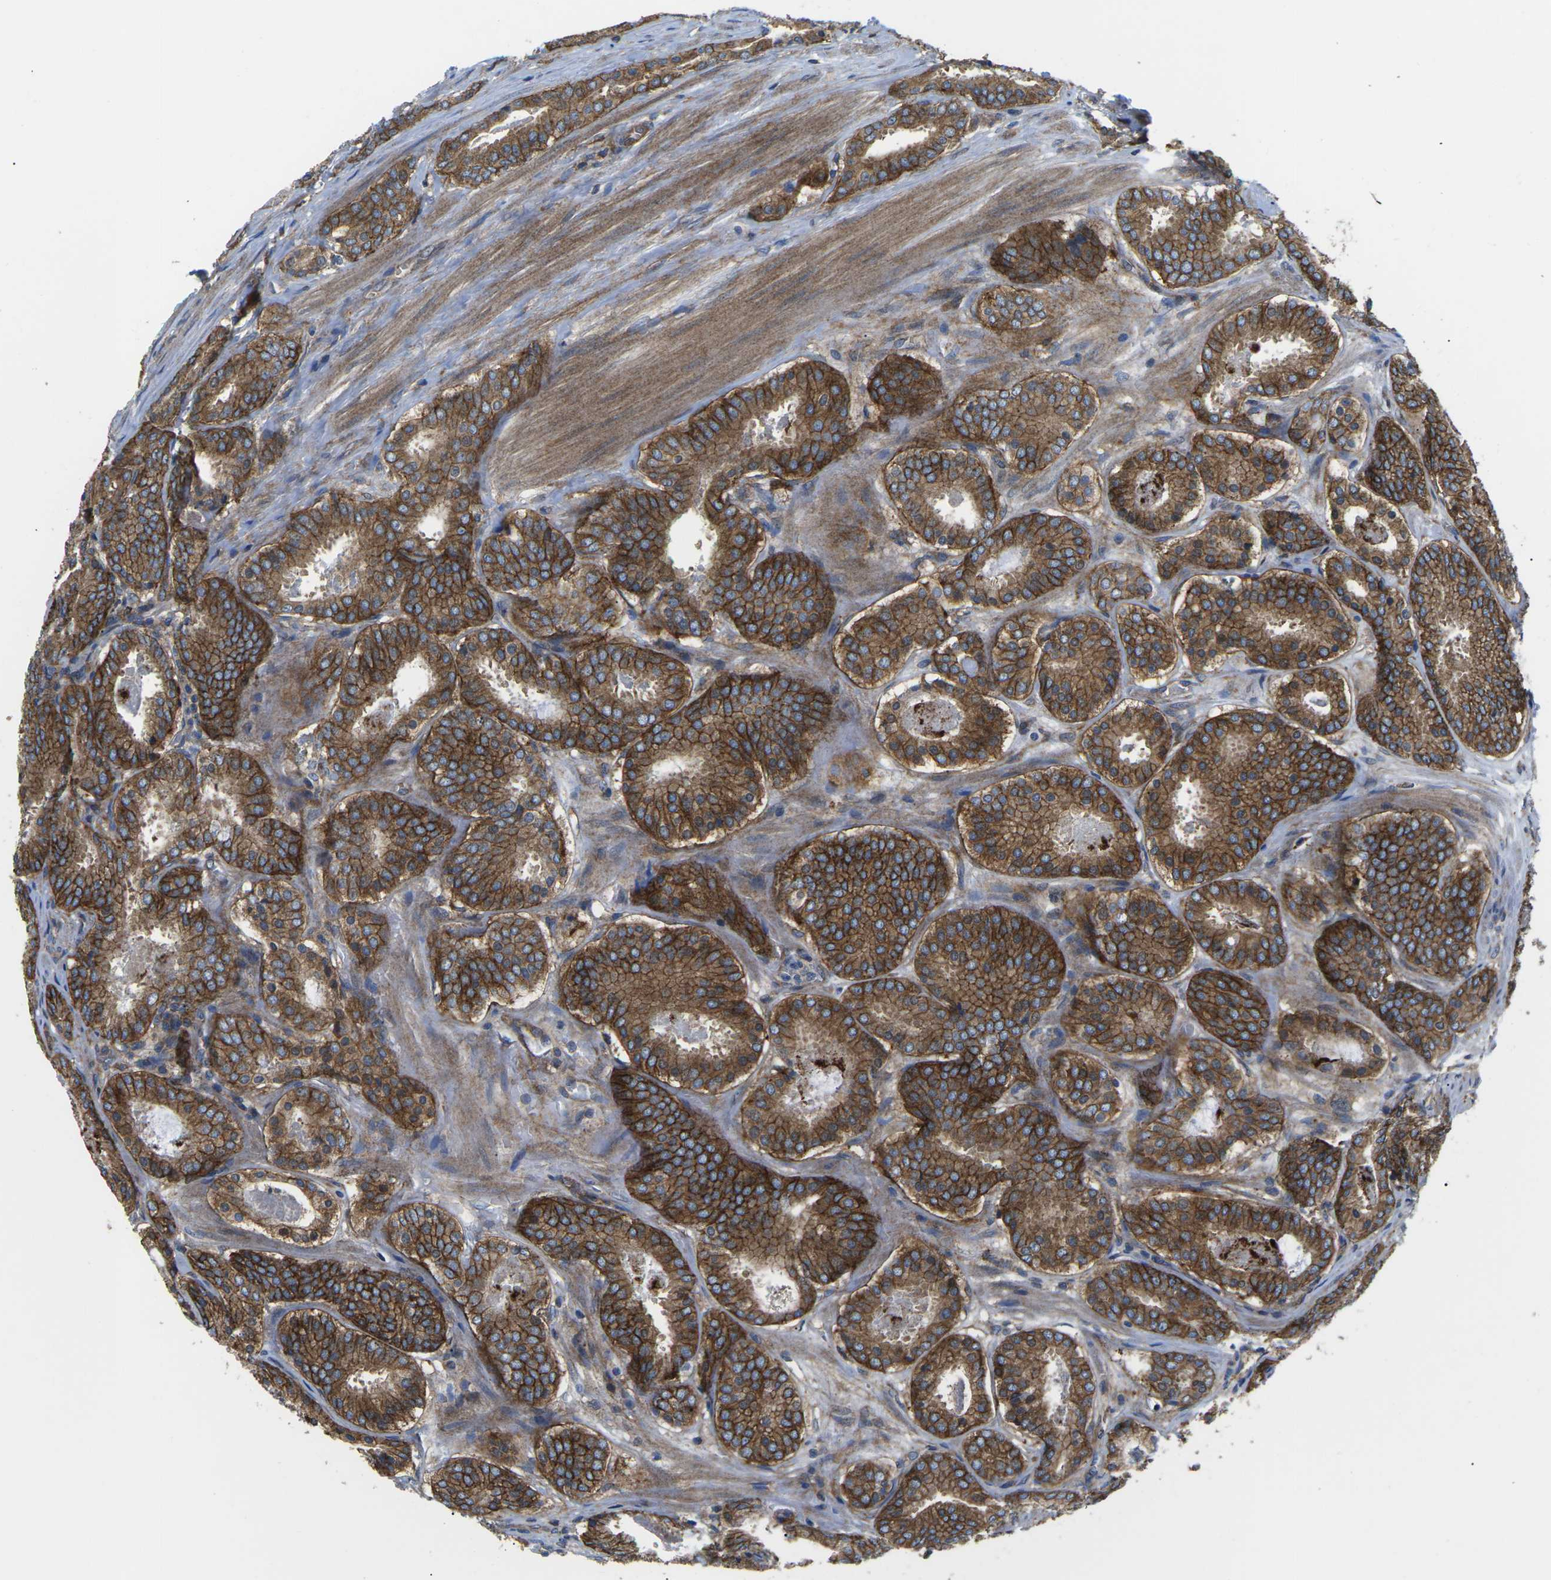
{"staining": {"intensity": "strong", "quantity": ">75%", "location": "cytoplasmic/membranous"}, "tissue": "prostate cancer", "cell_type": "Tumor cells", "image_type": "cancer", "snomed": [{"axis": "morphology", "description": "Adenocarcinoma, Low grade"}, {"axis": "topography", "description": "Prostate"}], "caption": "A brown stain highlights strong cytoplasmic/membranous staining of a protein in human adenocarcinoma (low-grade) (prostate) tumor cells.", "gene": "DLG1", "patient": {"sex": "male", "age": 69}}